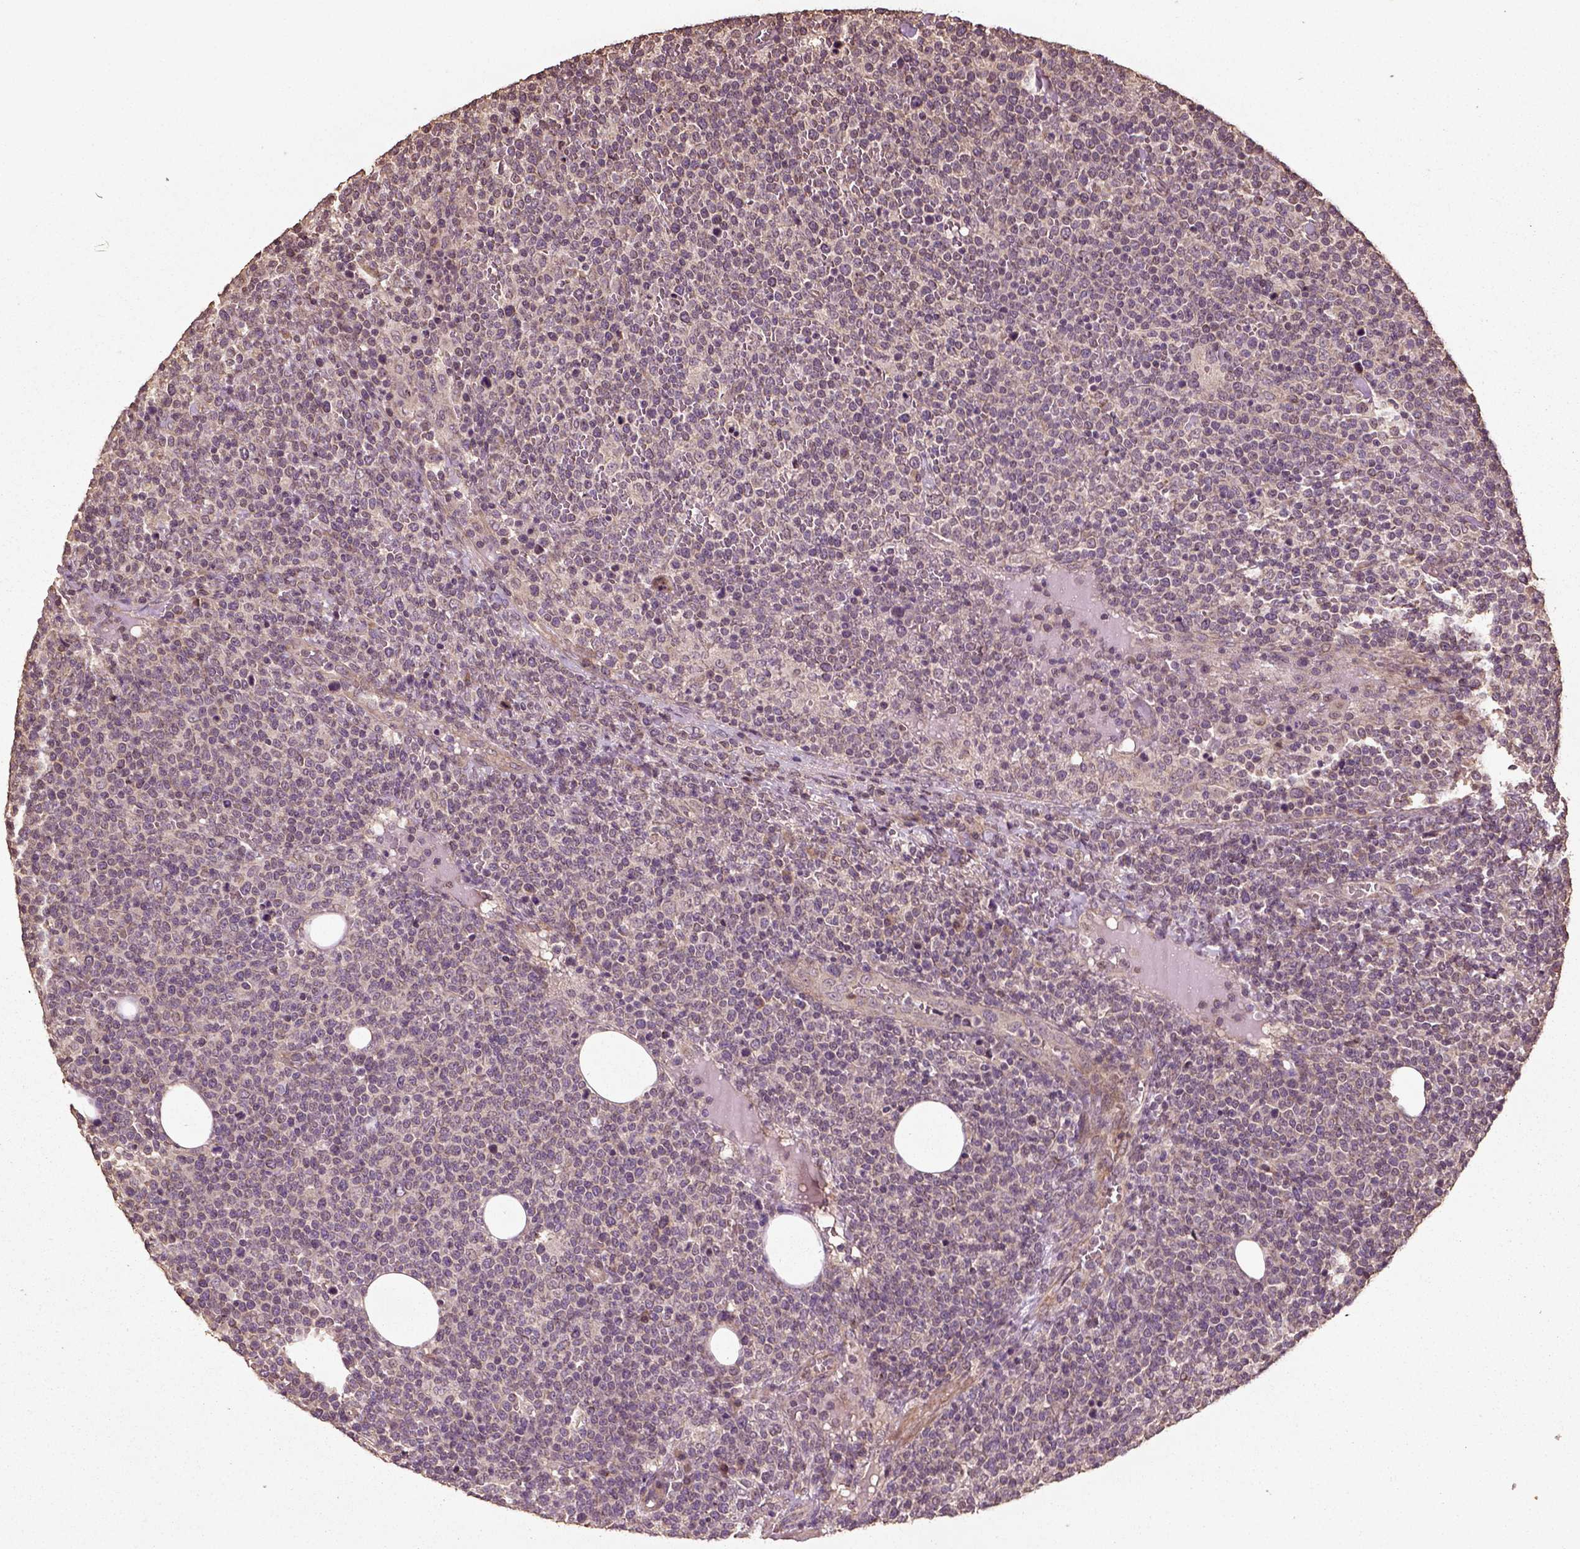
{"staining": {"intensity": "negative", "quantity": "none", "location": "none"}, "tissue": "lymphoma", "cell_type": "Tumor cells", "image_type": "cancer", "snomed": [{"axis": "morphology", "description": "Malignant lymphoma, non-Hodgkin's type, High grade"}, {"axis": "topography", "description": "Lymph node"}], "caption": "Tumor cells are negative for protein expression in human malignant lymphoma, non-Hodgkin's type (high-grade). Brightfield microscopy of immunohistochemistry stained with DAB (3,3'-diaminobenzidine) (brown) and hematoxylin (blue), captured at high magnification.", "gene": "ERV3-1", "patient": {"sex": "male", "age": 61}}